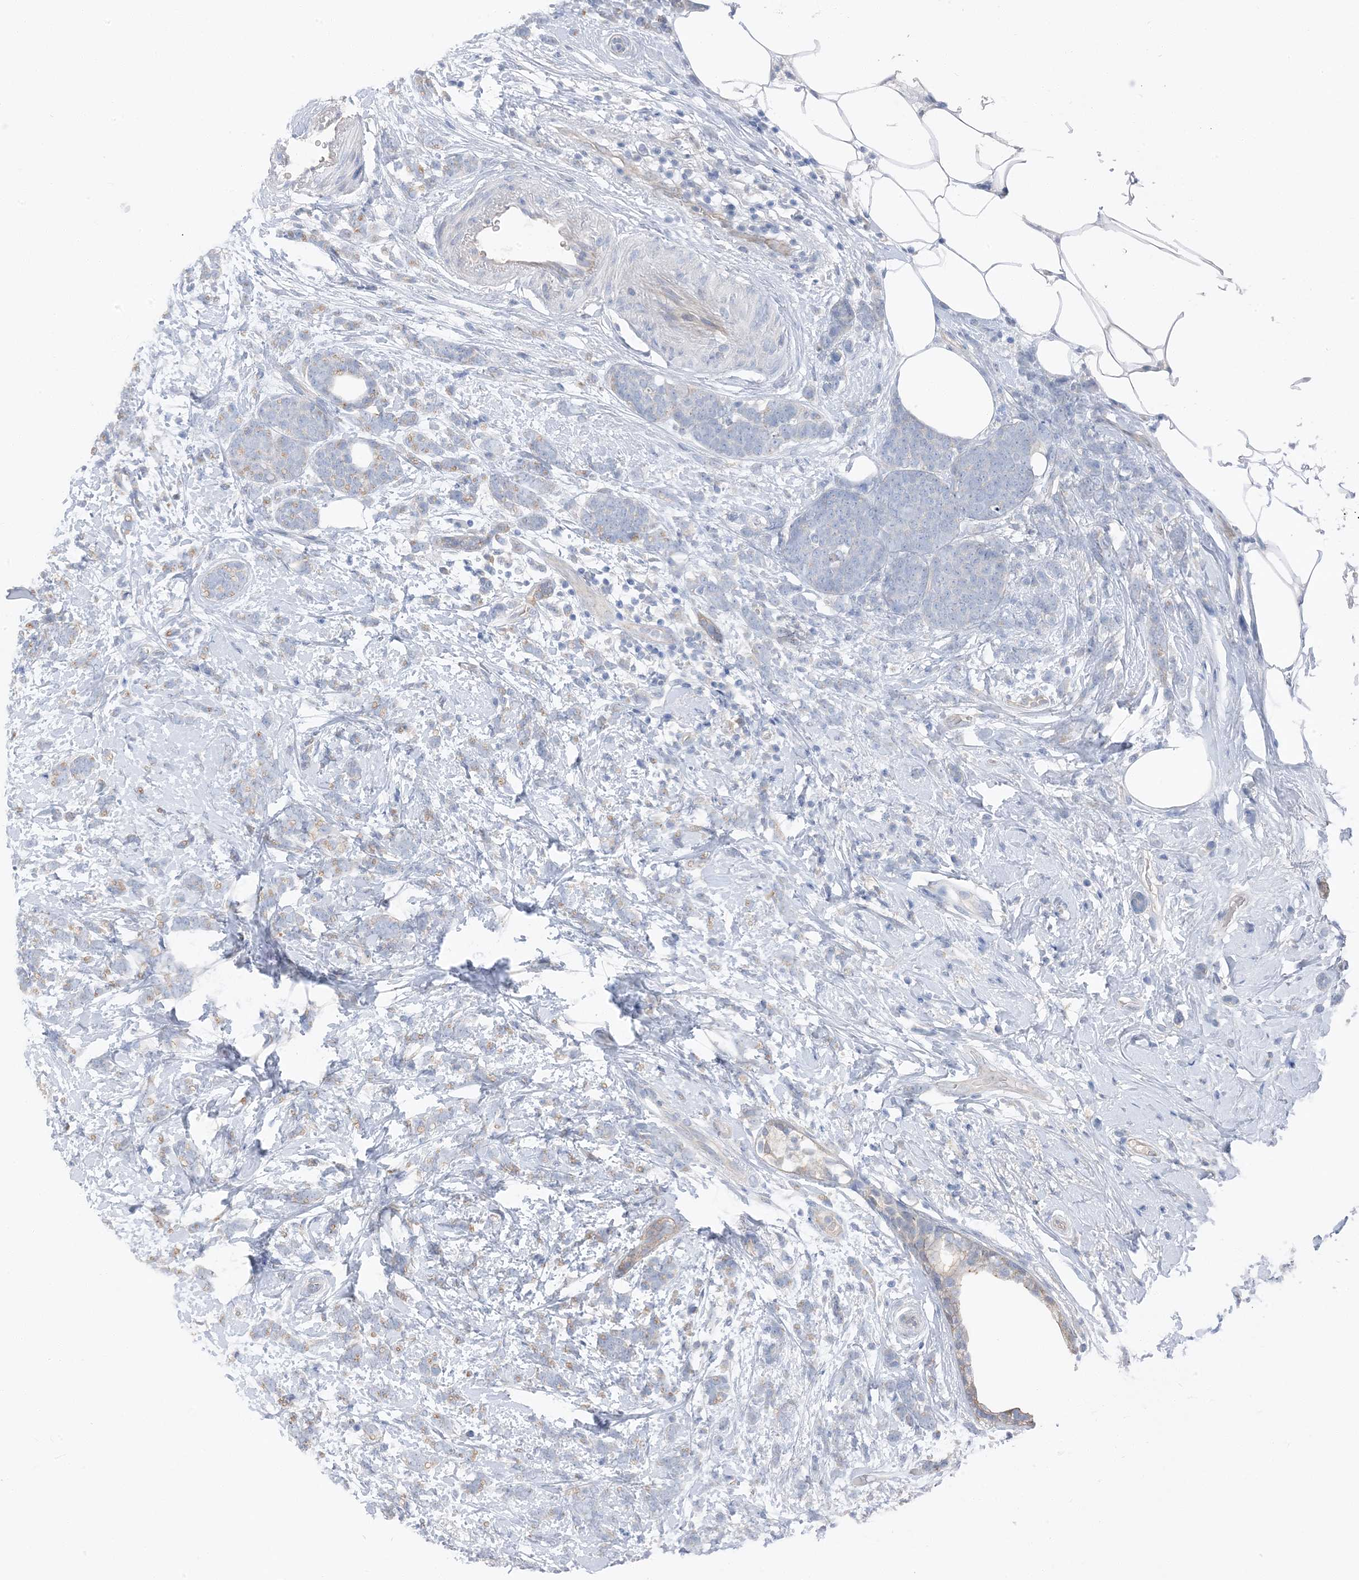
{"staining": {"intensity": "negative", "quantity": "none", "location": "none"}, "tissue": "breast cancer", "cell_type": "Tumor cells", "image_type": "cancer", "snomed": [{"axis": "morphology", "description": "Lobular carcinoma"}, {"axis": "topography", "description": "Breast"}], "caption": "Immunohistochemistry (IHC) image of neoplastic tissue: breast cancer (lobular carcinoma) stained with DAB (3,3'-diaminobenzidine) shows no significant protein positivity in tumor cells.", "gene": "NCOA7", "patient": {"sex": "female", "age": 58}}